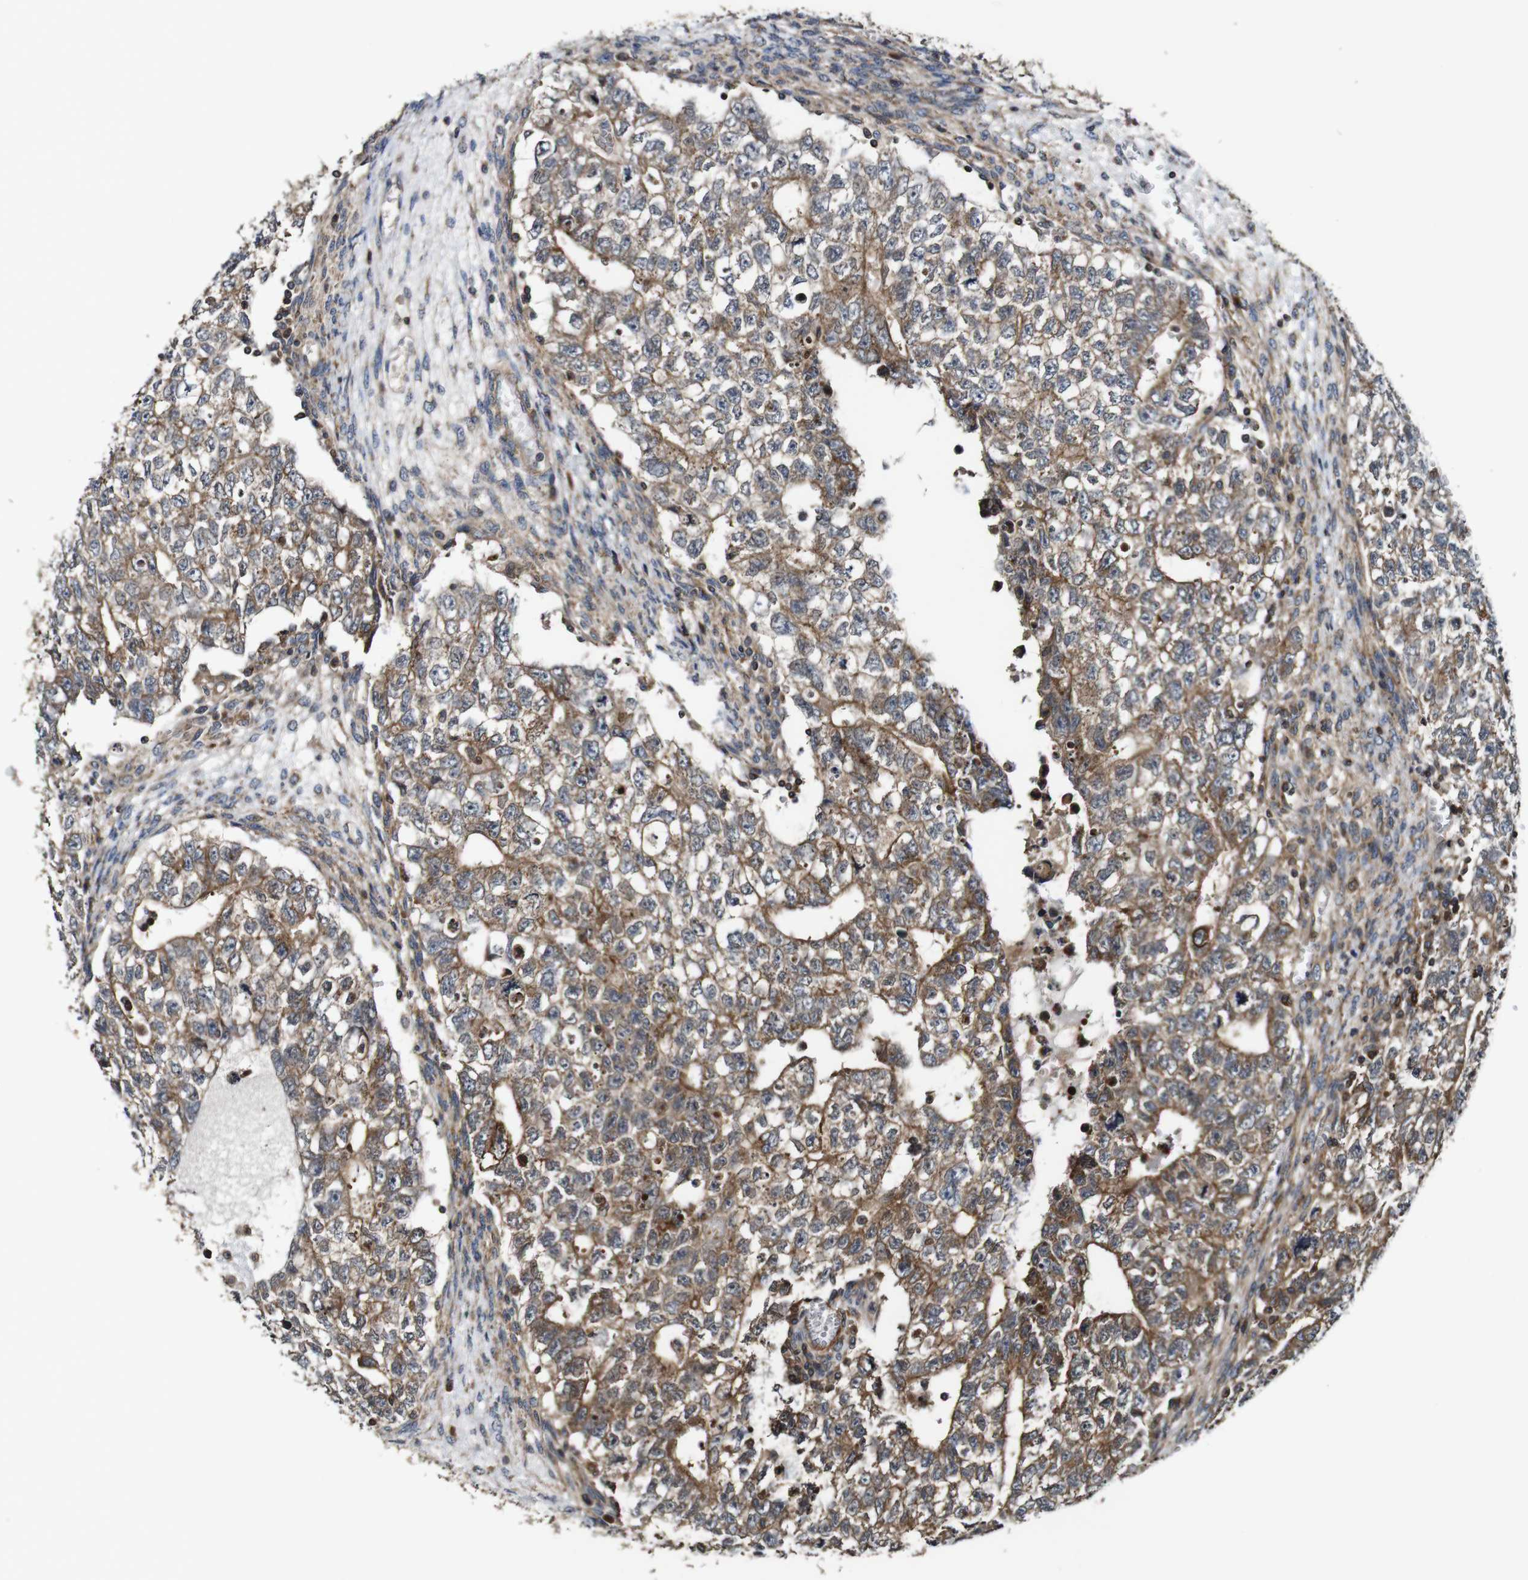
{"staining": {"intensity": "moderate", "quantity": ">75%", "location": "cytoplasmic/membranous"}, "tissue": "testis cancer", "cell_type": "Tumor cells", "image_type": "cancer", "snomed": [{"axis": "morphology", "description": "Seminoma, NOS"}, {"axis": "morphology", "description": "Carcinoma, Embryonal, NOS"}, {"axis": "topography", "description": "Testis"}], "caption": "Brown immunohistochemical staining in human testis cancer exhibits moderate cytoplasmic/membranous expression in about >75% of tumor cells.", "gene": "TNIK", "patient": {"sex": "male", "age": 38}}